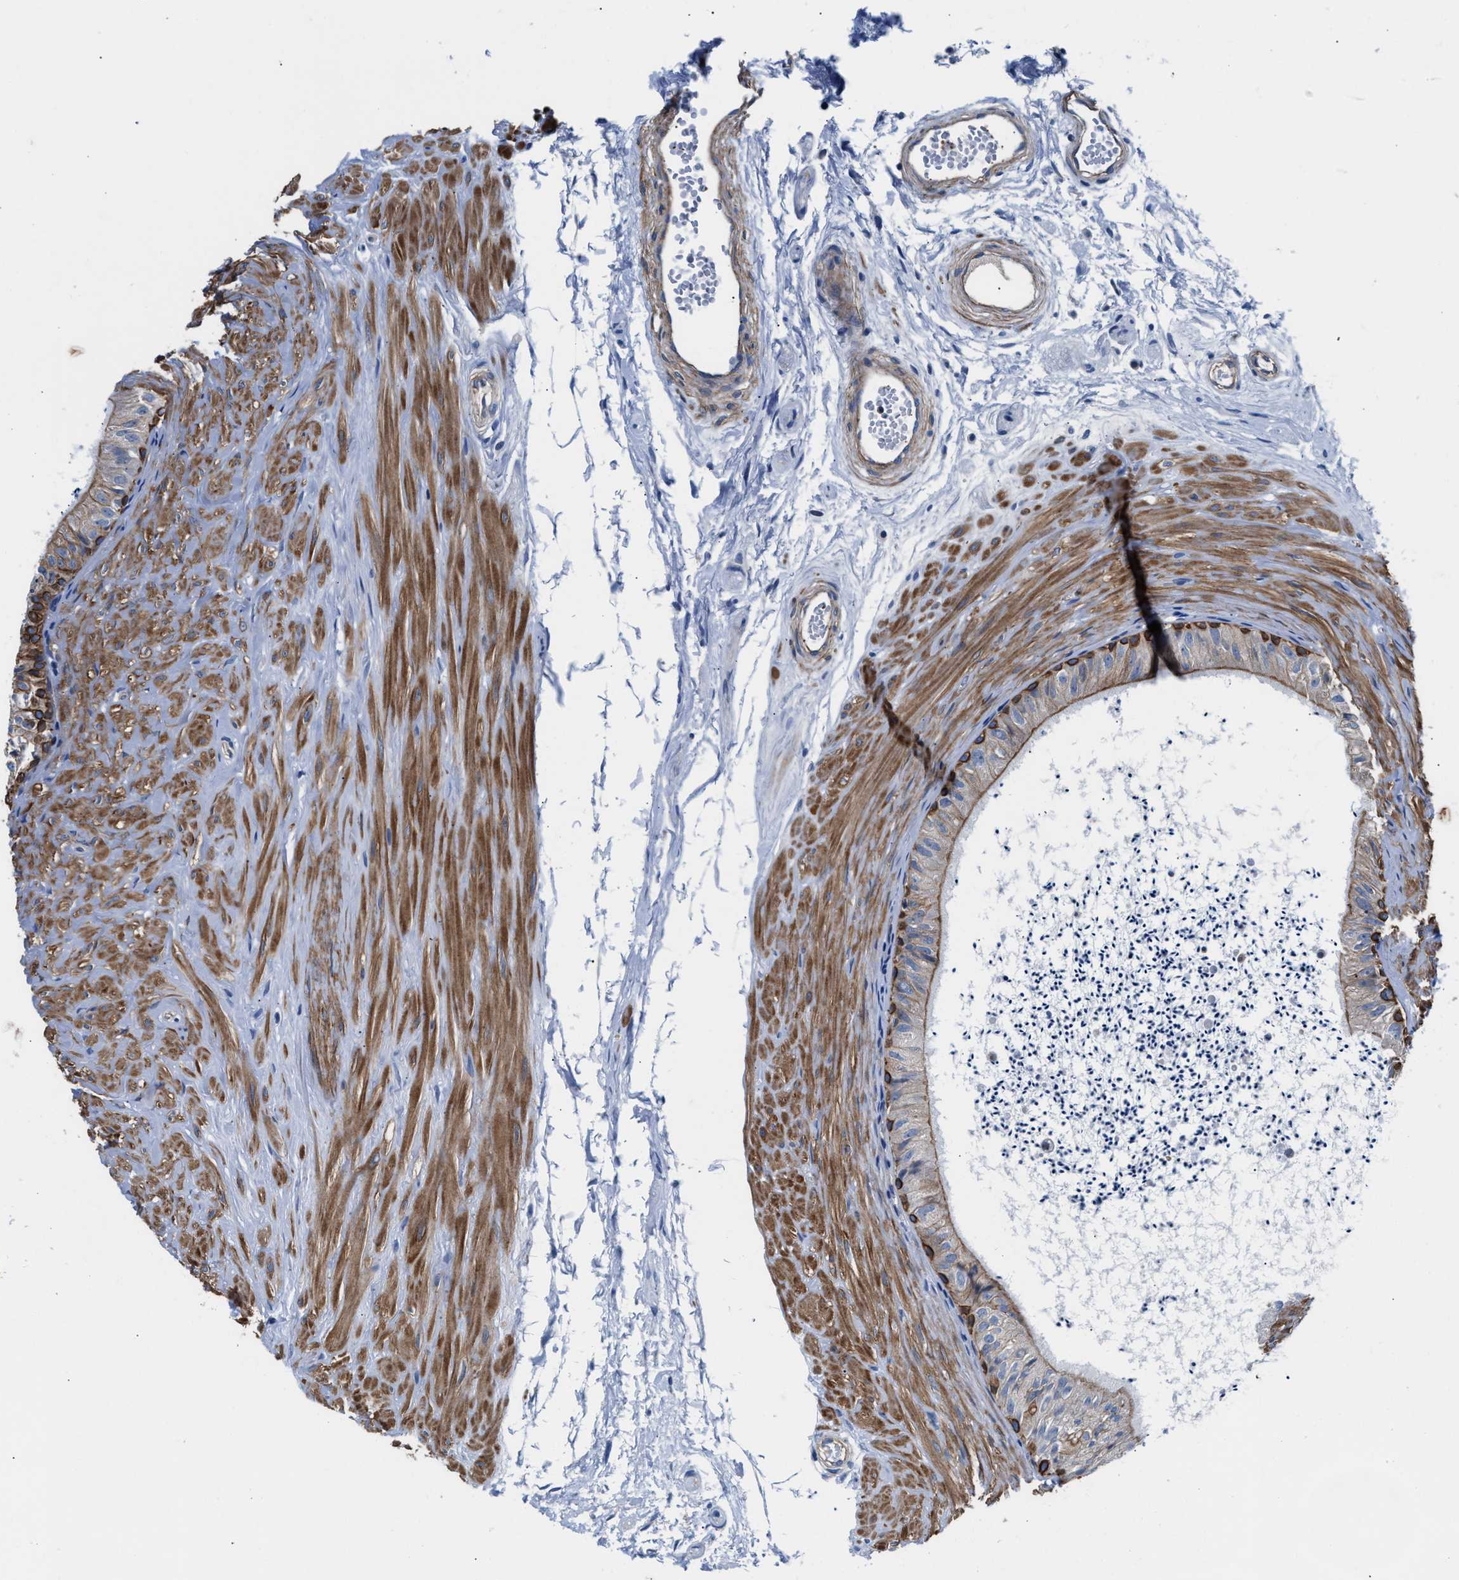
{"staining": {"intensity": "moderate", "quantity": "25%-75%", "location": "cytoplasmic/membranous"}, "tissue": "epididymis", "cell_type": "Glandular cells", "image_type": "normal", "snomed": [{"axis": "morphology", "description": "Normal tissue, NOS"}, {"axis": "topography", "description": "Epididymis"}], "caption": "Unremarkable epididymis was stained to show a protein in brown. There is medium levels of moderate cytoplasmic/membranous expression in approximately 25%-75% of glandular cells.", "gene": "PARG", "patient": {"sex": "male", "age": 56}}